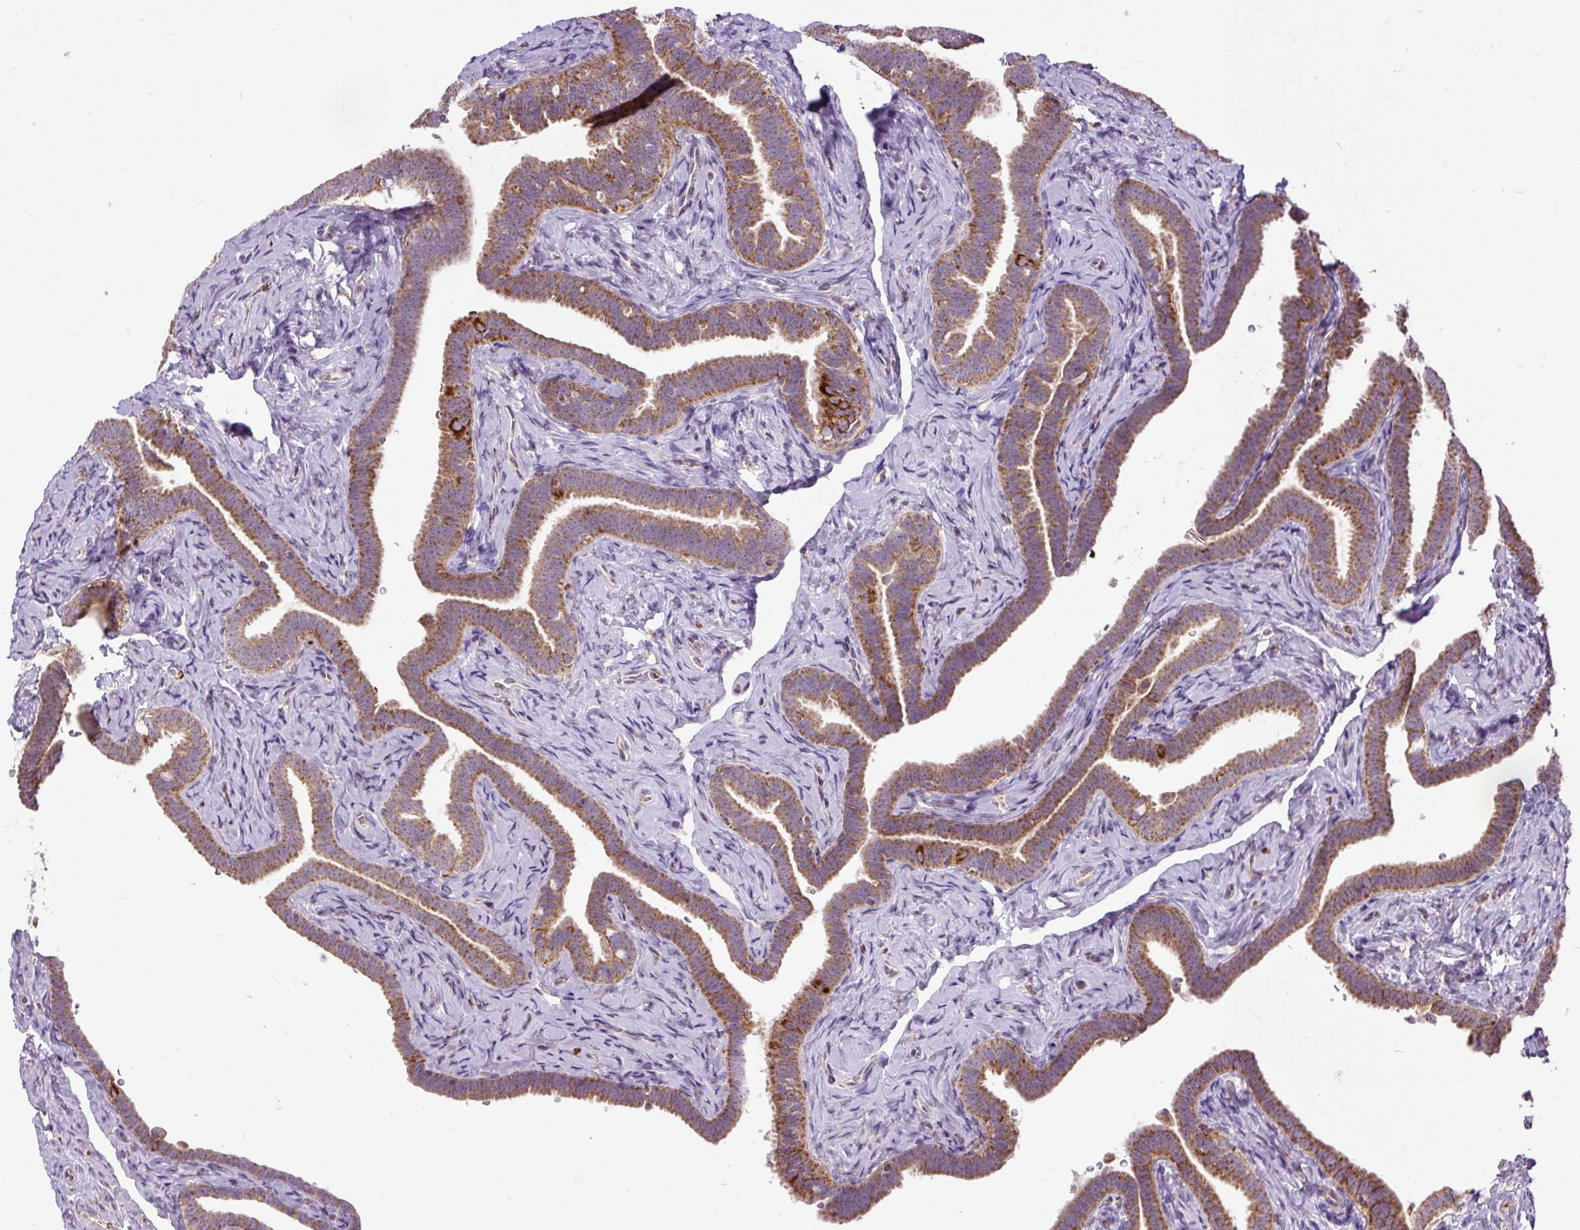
{"staining": {"intensity": "moderate", "quantity": ">75%", "location": "cytoplasmic/membranous"}, "tissue": "fallopian tube", "cell_type": "Glandular cells", "image_type": "normal", "snomed": [{"axis": "morphology", "description": "Normal tissue, NOS"}, {"axis": "topography", "description": "Fallopian tube"}], "caption": "DAB (3,3'-diaminobenzidine) immunohistochemical staining of normal fallopian tube reveals moderate cytoplasmic/membranous protein positivity in approximately >75% of glandular cells. (DAB = brown stain, brightfield microscopy at high magnification).", "gene": "TM2D3", "patient": {"sex": "female", "age": 69}}